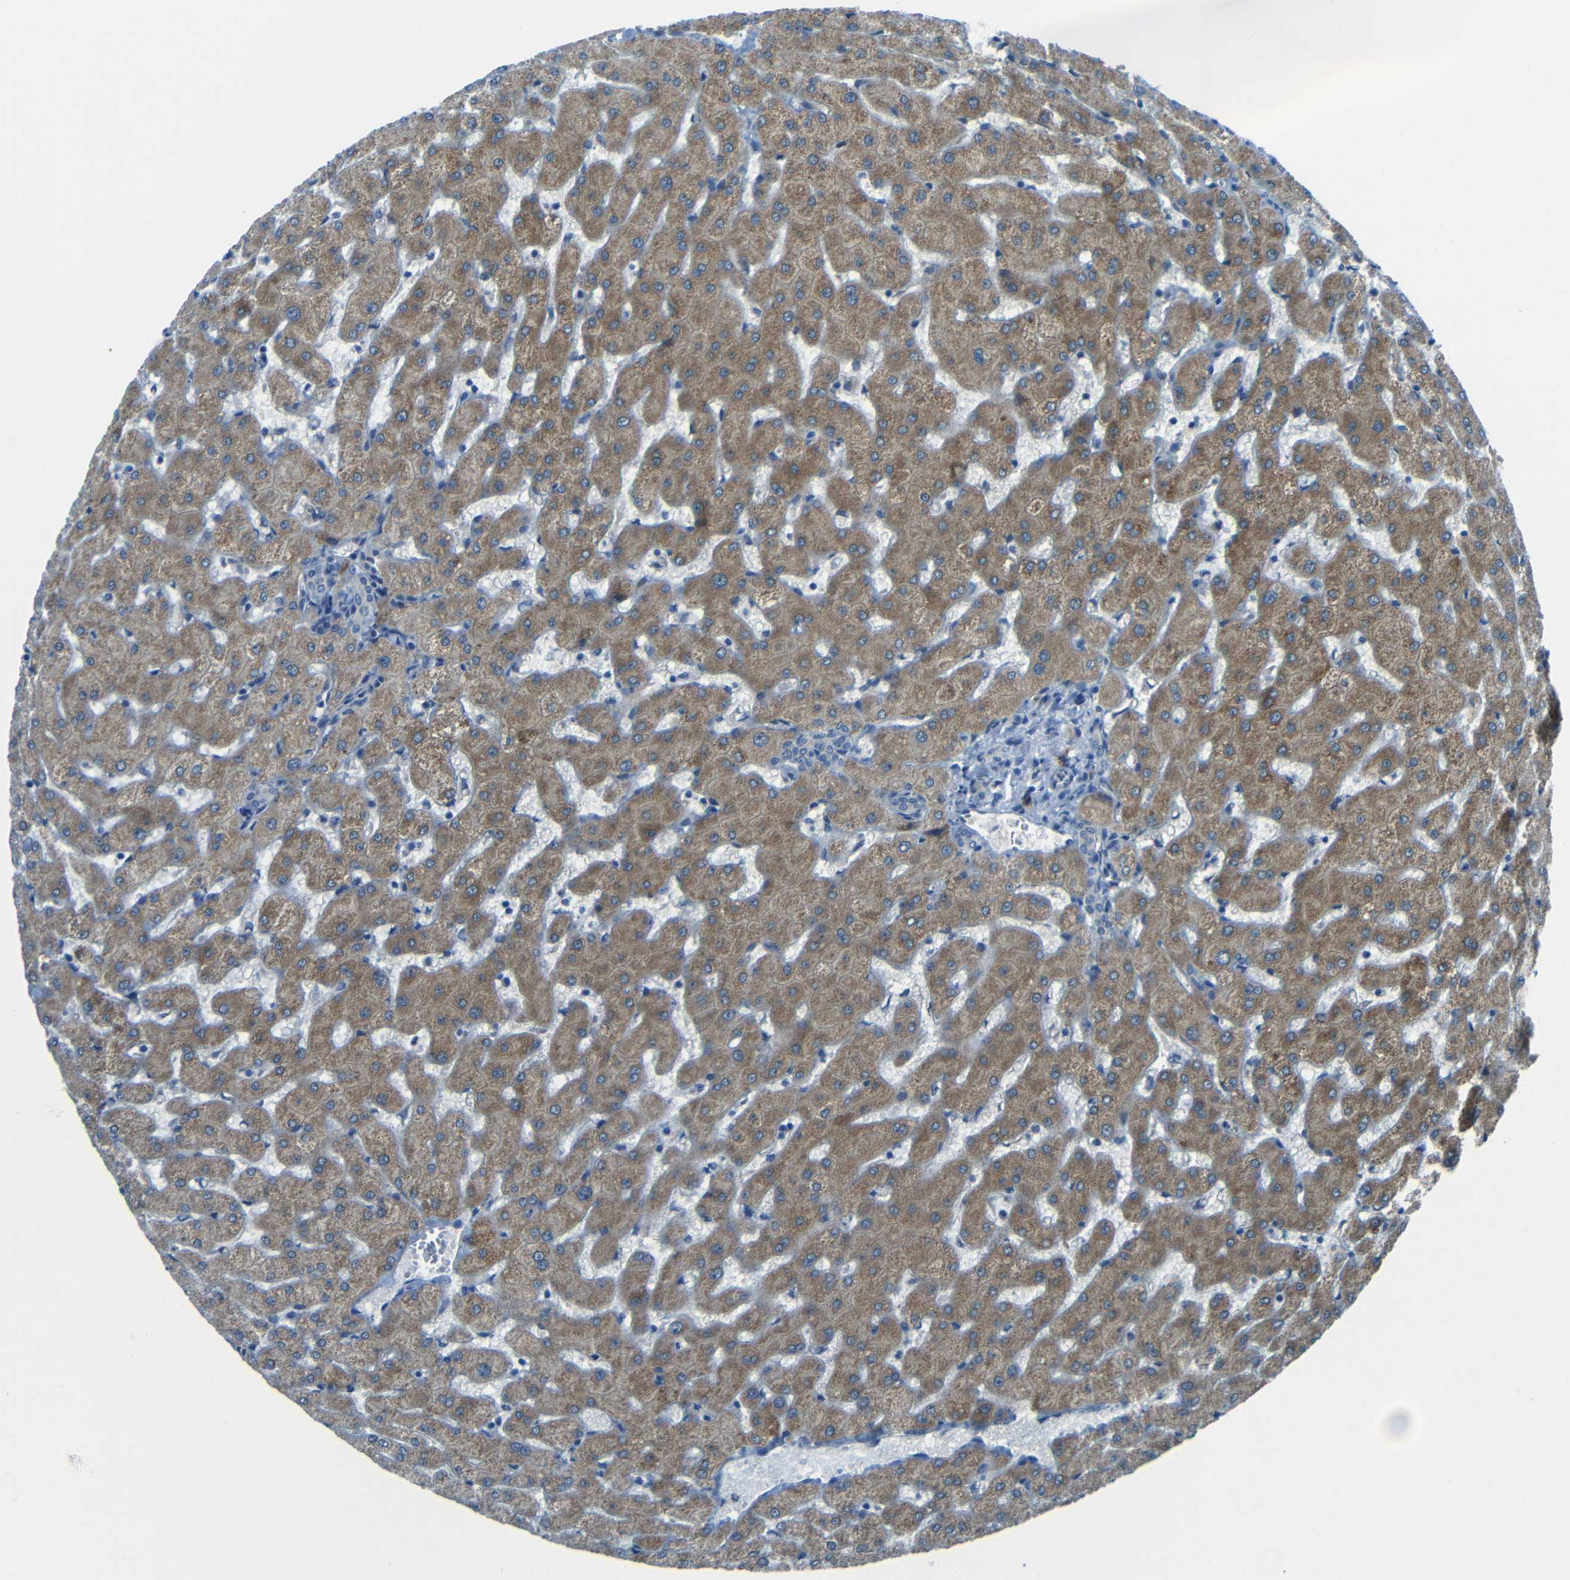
{"staining": {"intensity": "negative", "quantity": "none", "location": "none"}, "tissue": "liver", "cell_type": "Cholangiocytes", "image_type": "normal", "snomed": [{"axis": "morphology", "description": "Normal tissue, NOS"}, {"axis": "topography", "description": "Liver"}], "caption": "Immunohistochemical staining of benign human liver demonstrates no significant staining in cholangiocytes.", "gene": "ANKRD22", "patient": {"sex": "female", "age": 63}}